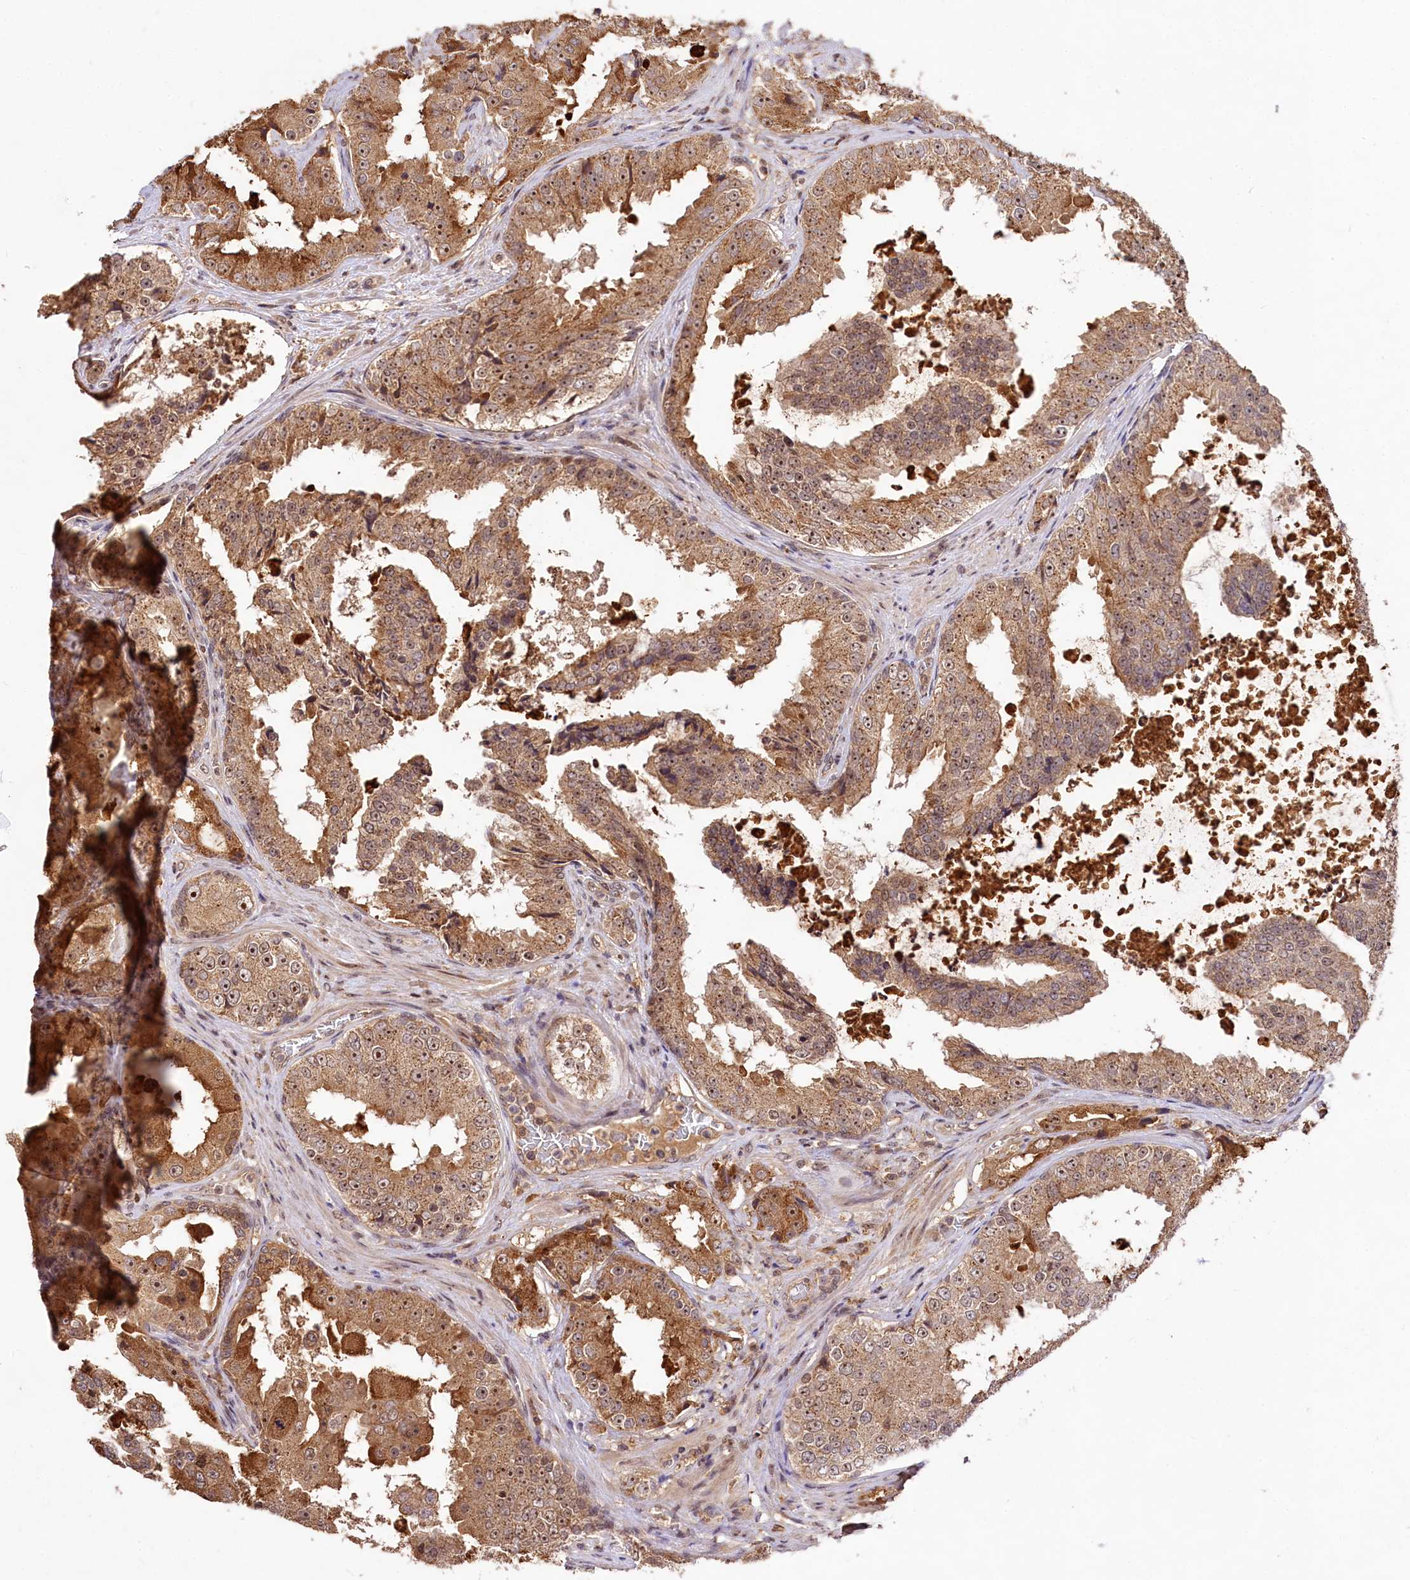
{"staining": {"intensity": "moderate", "quantity": ">75%", "location": "cytoplasmic/membranous,nuclear"}, "tissue": "prostate cancer", "cell_type": "Tumor cells", "image_type": "cancer", "snomed": [{"axis": "morphology", "description": "Adenocarcinoma, High grade"}, {"axis": "topography", "description": "Prostate"}], "caption": "Immunohistochemical staining of human prostate cancer (adenocarcinoma (high-grade)) demonstrates medium levels of moderate cytoplasmic/membranous and nuclear protein staining in about >75% of tumor cells.", "gene": "RRP8", "patient": {"sex": "male", "age": 73}}